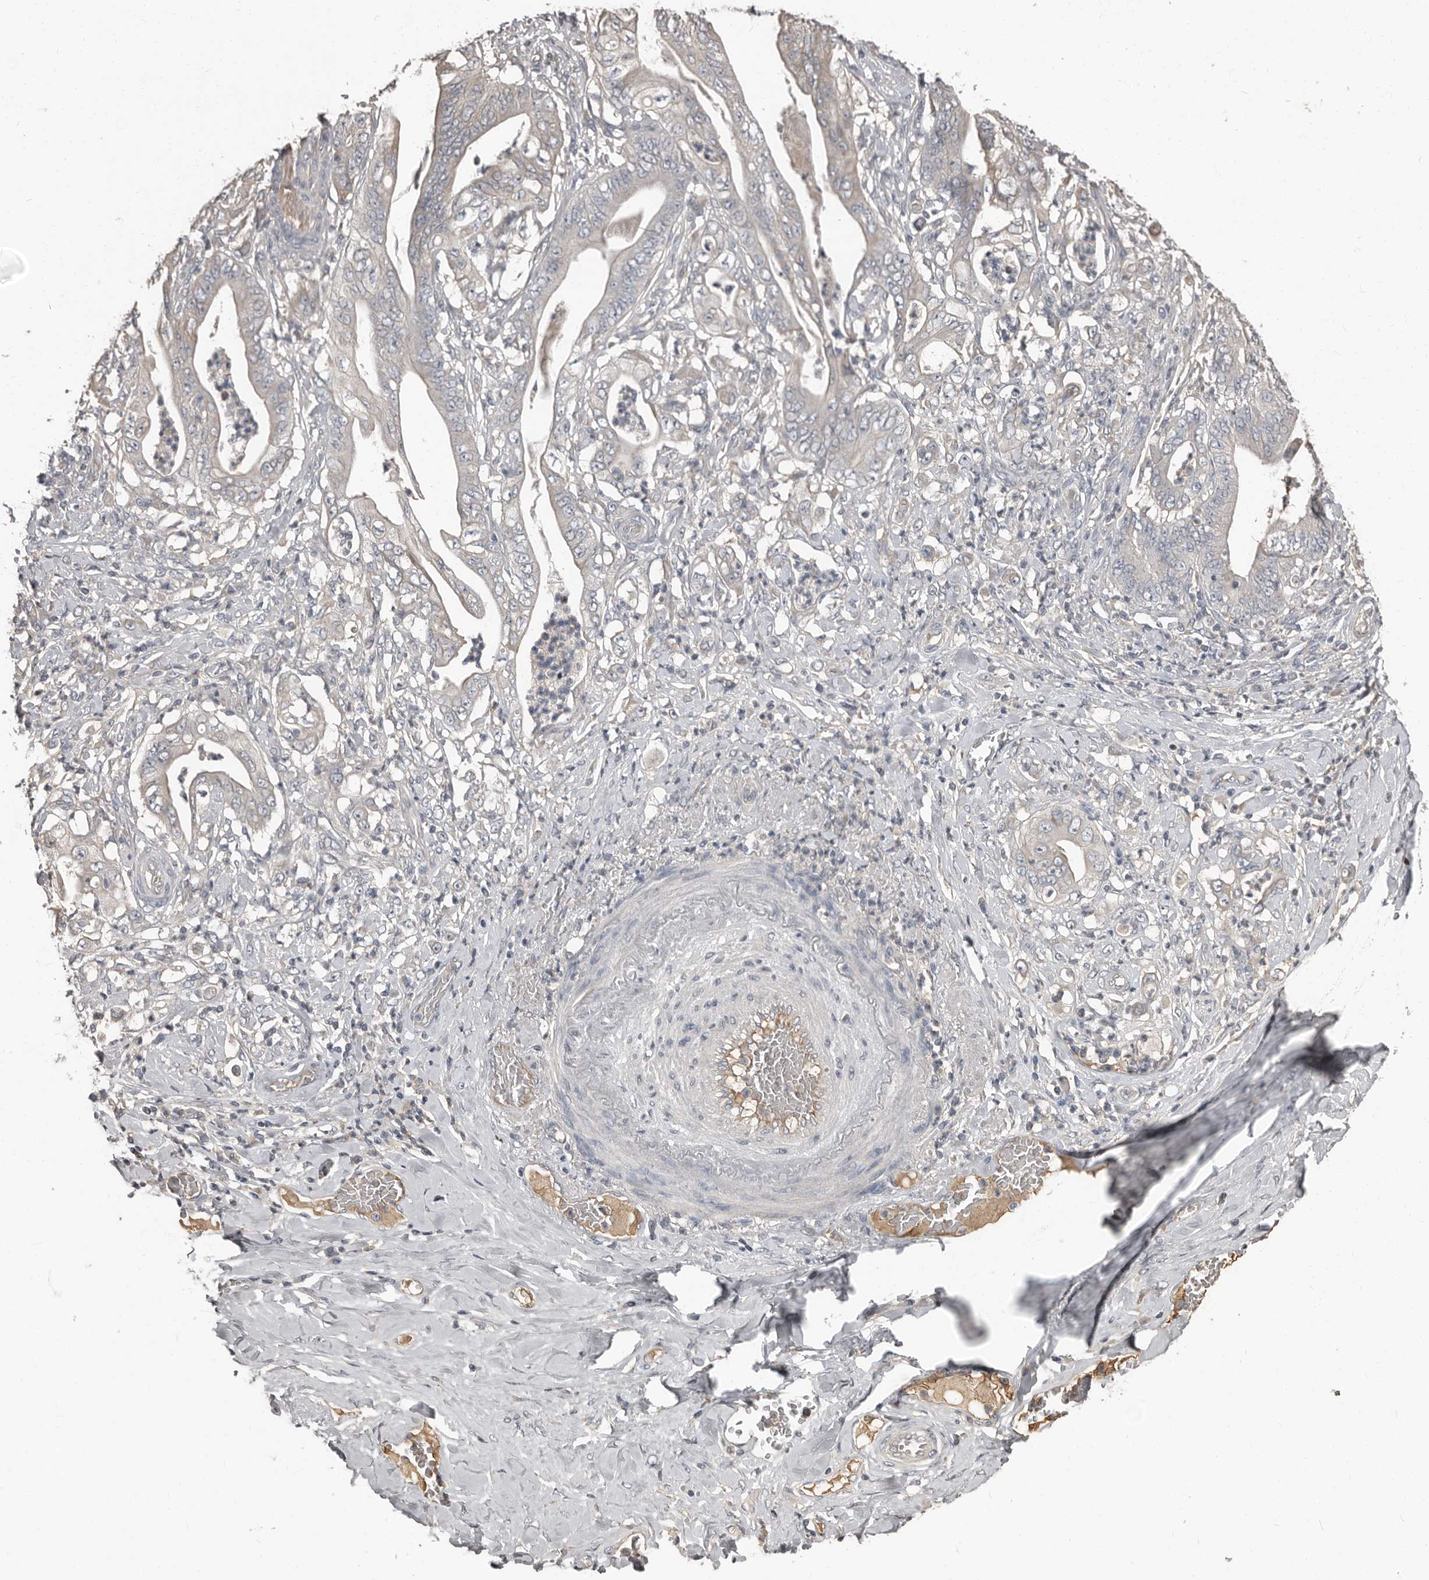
{"staining": {"intensity": "negative", "quantity": "none", "location": "none"}, "tissue": "stomach cancer", "cell_type": "Tumor cells", "image_type": "cancer", "snomed": [{"axis": "morphology", "description": "Adenocarcinoma, NOS"}, {"axis": "topography", "description": "Stomach"}], "caption": "The histopathology image displays no significant positivity in tumor cells of stomach cancer. (DAB (3,3'-diaminobenzidine) immunohistochemistry with hematoxylin counter stain).", "gene": "CA6", "patient": {"sex": "female", "age": 73}}